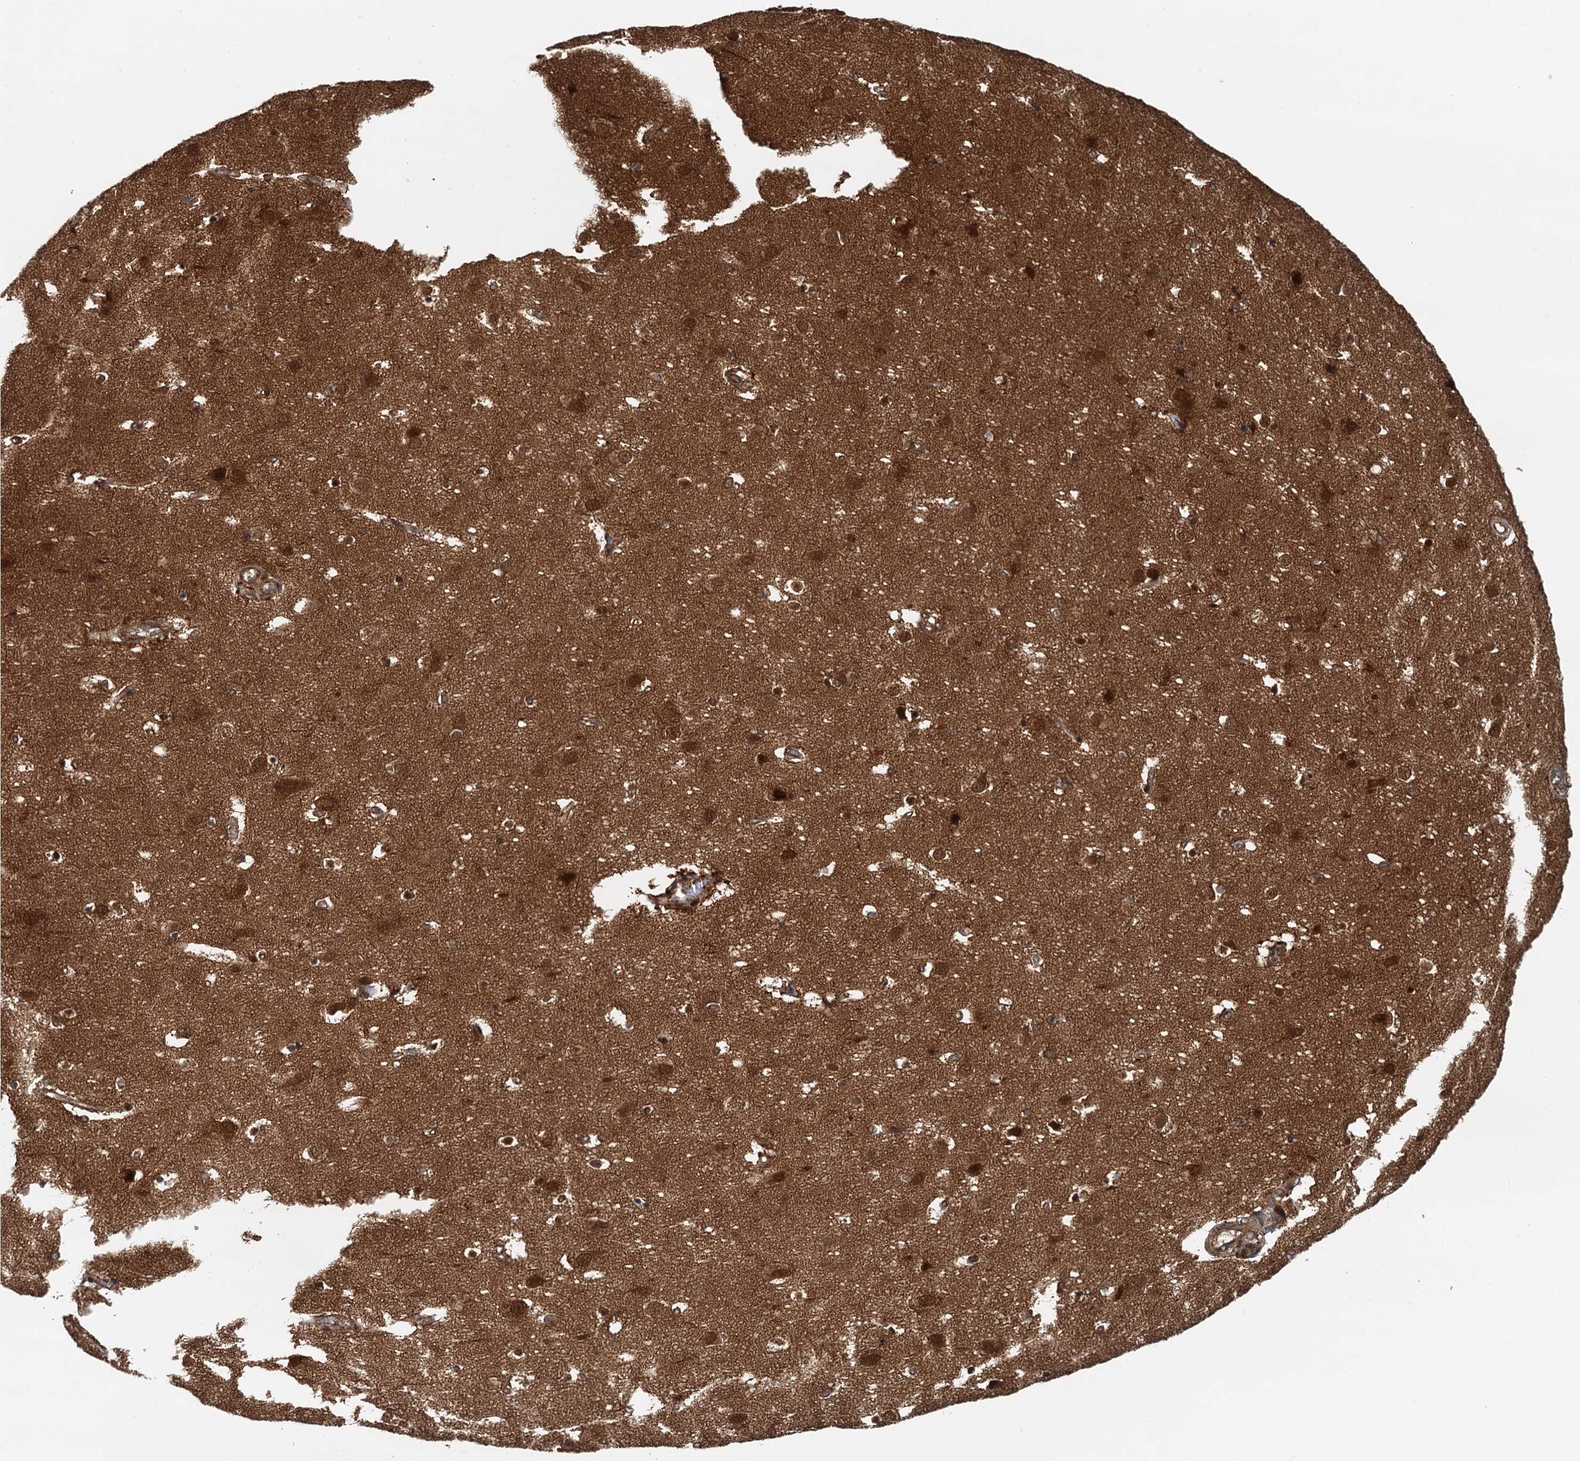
{"staining": {"intensity": "strong", "quantity": ">75%", "location": "cytoplasmic/membranous"}, "tissue": "cerebral cortex", "cell_type": "Endothelial cells", "image_type": "normal", "snomed": [{"axis": "morphology", "description": "Normal tissue, NOS"}, {"axis": "topography", "description": "Cerebral cortex"}], "caption": "A brown stain labels strong cytoplasmic/membranous positivity of a protein in endothelial cells of unremarkable cerebral cortex. (Brightfield microscopy of DAB IHC at high magnification).", "gene": "STUB1", "patient": {"sex": "male", "age": 54}}